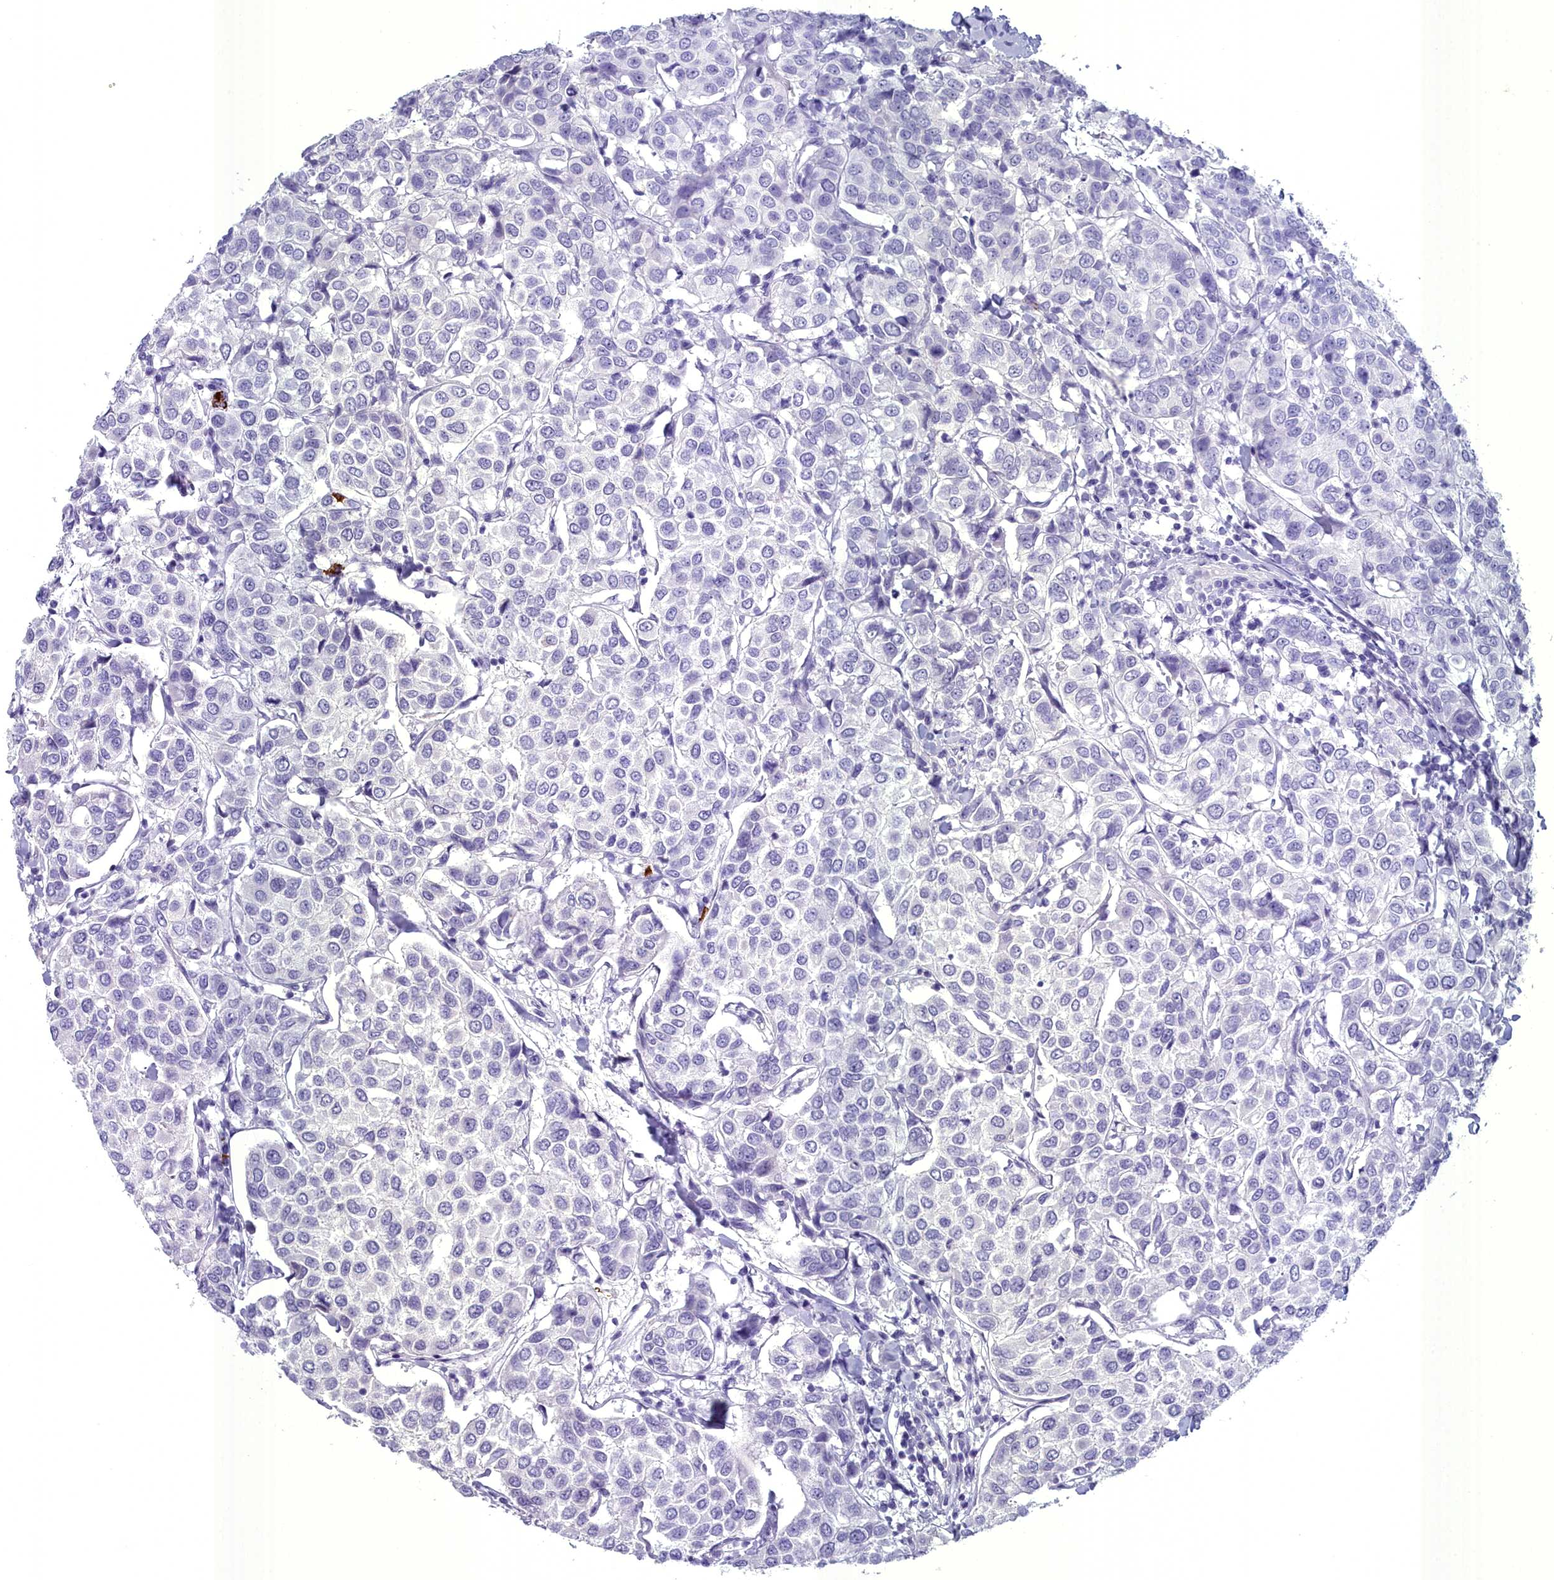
{"staining": {"intensity": "negative", "quantity": "none", "location": "none"}, "tissue": "breast cancer", "cell_type": "Tumor cells", "image_type": "cancer", "snomed": [{"axis": "morphology", "description": "Duct carcinoma"}, {"axis": "topography", "description": "Breast"}], "caption": "IHC histopathology image of neoplastic tissue: human invasive ductal carcinoma (breast) stained with DAB demonstrates no significant protein expression in tumor cells.", "gene": "MAP6", "patient": {"sex": "female", "age": 55}}